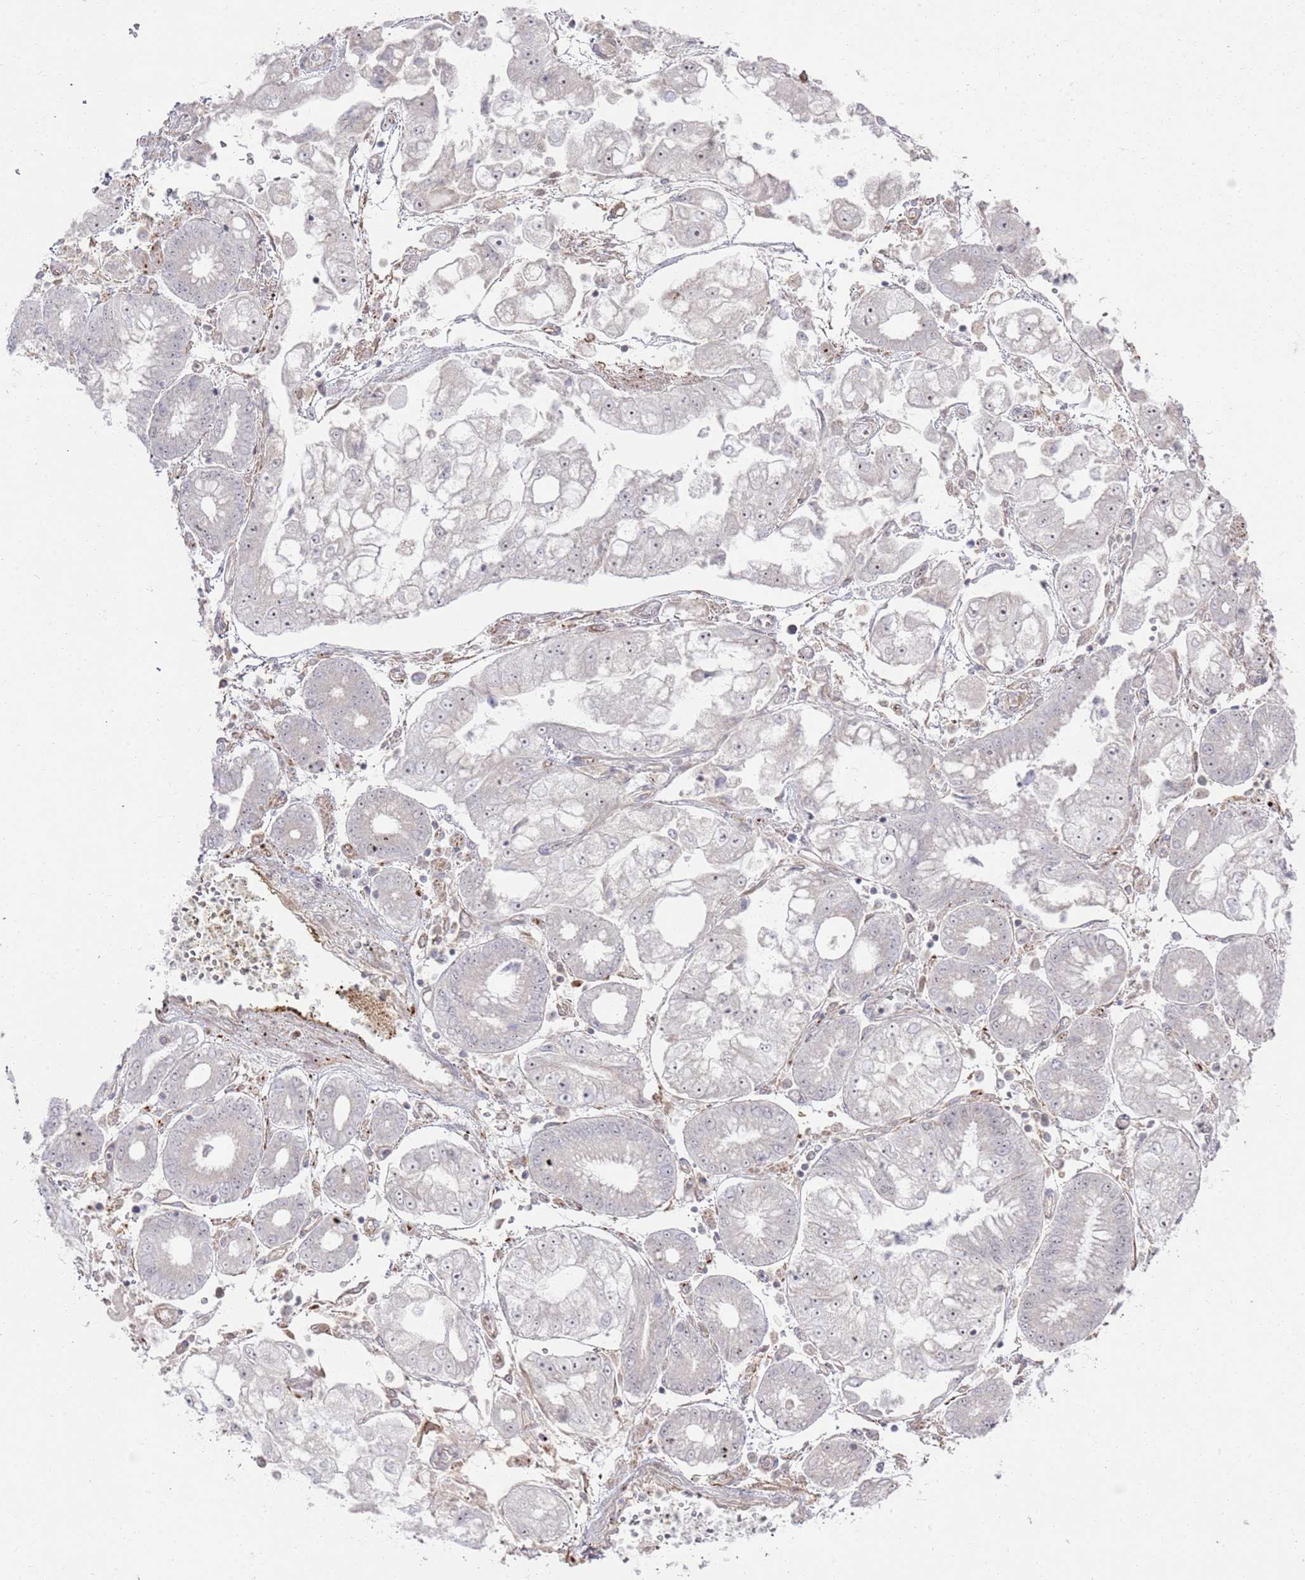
{"staining": {"intensity": "negative", "quantity": "none", "location": "none"}, "tissue": "stomach cancer", "cell_type": "Tumor cells", "image_type": "cancer", "snomed": [{"axis": "morphology", "description": "Adenocarcinoma, NOS"}, {"axis": "topography", "description": "Stomach"}], "caption": "There is no significant staining in tumor cells of stomach cancer. (Stains: DAB immunohistochemistry with hematoxylin counter stain, Microscopy: brightfield microscopy at high magnification).", "gene": "PHF21A", "patient": {"sex": "male", "age": 76}}